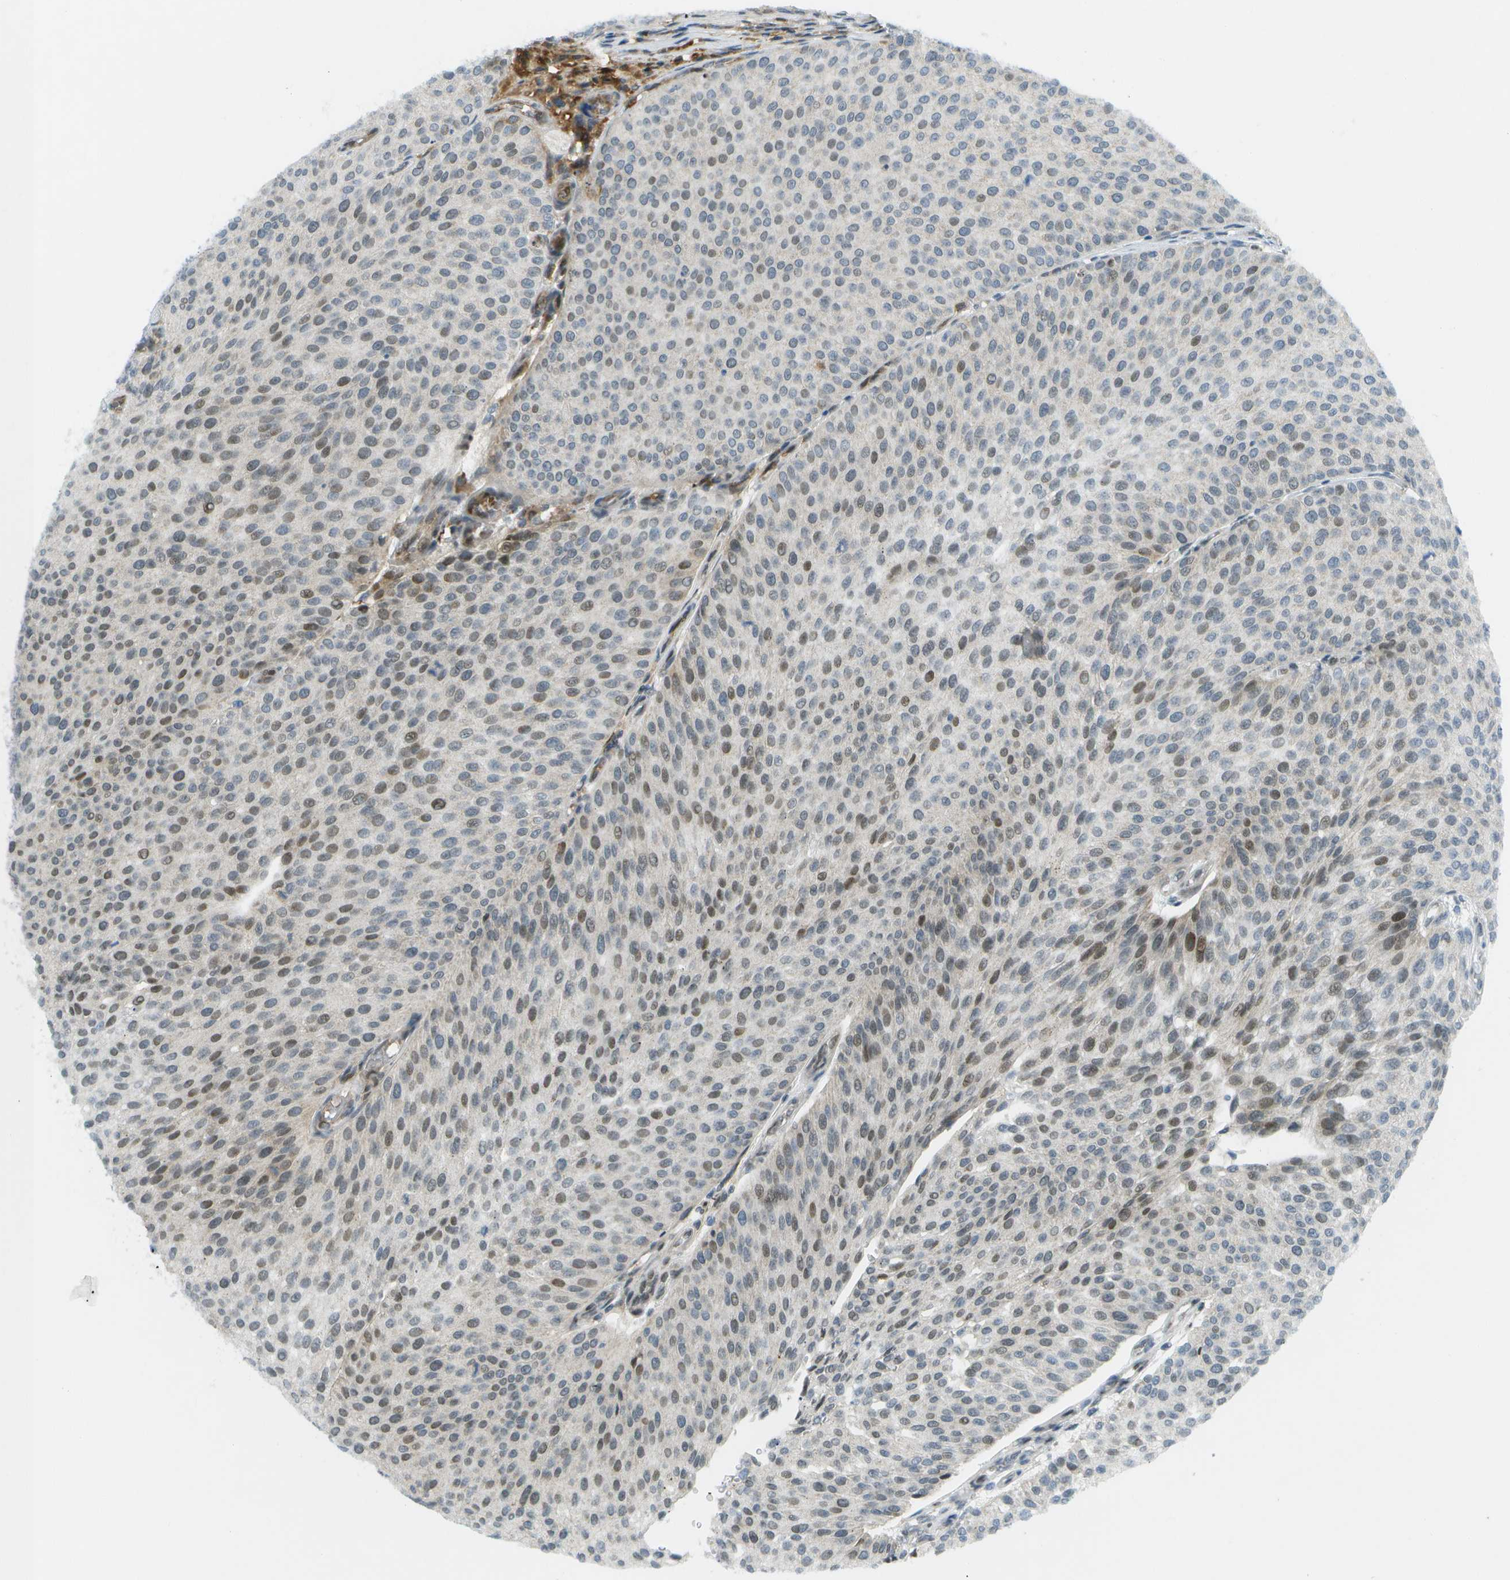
{"staining": {"intensity": "weak", "quantity": "25%-75%", "location": "nuclear"}, "tissue": "urothelial cancer", "cell_type": "Tumor cells", "image_type": "cancer", "snomed": [{"axis": "morphology", "description": "Urothelial carcinoma, Low grade"}, {"axis": "topography", "description": "Smooth muscle"}, {"axis": "topography", "description": "Urinary bladder"}], "caption": "Weak nuclear protein positivity is seen in approximately 25%-75% of tumor cells in urothelial carcinoma (low-grade). (DAB IHC, brown staining for protein, blue staining for nuclei).", "gene": "CACNB4", "patient": {"sex": "male", "age": 60}}